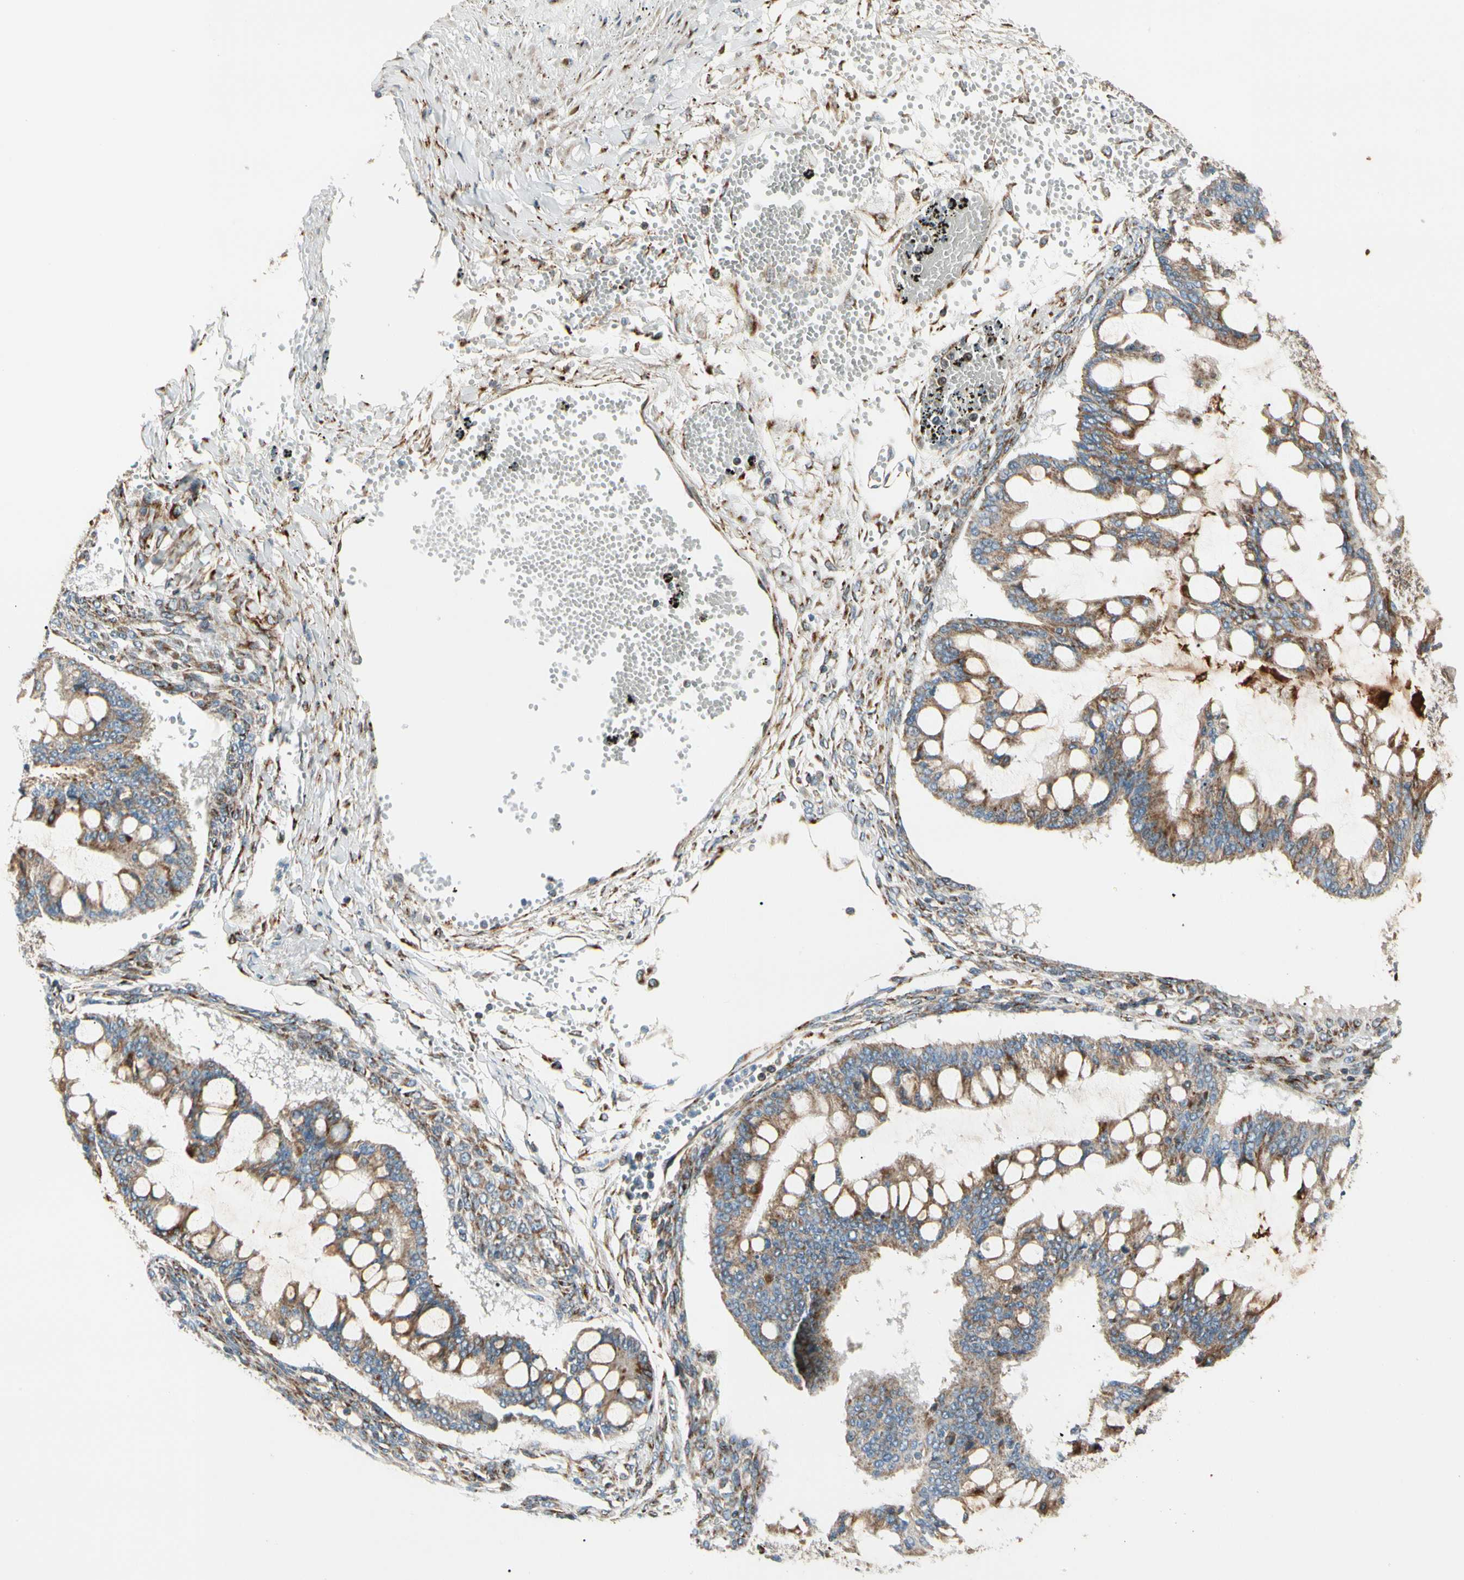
{"staining": {"intensity": "moderate", "quantity": ">75%", "location": "cytoplasmic/membranous"}, "tissue": "ovarian cancer", "cell_type": "Tumor cells", "image_type": "cancer", "snomed": [{"axis": "morphology", "description": "Cystadenocarcinoma, mucinous, NOS"}, {"axis": "topography", "description": "Ovary"}], "caption": "A brown stain labels moderate cytoplasmic/membranous staining of a protein in human ovarian mucinous cystadenocarcinoma tumor cells.", "gene": "MRPL9", "patient": {"sex": "female", "age": 73}}